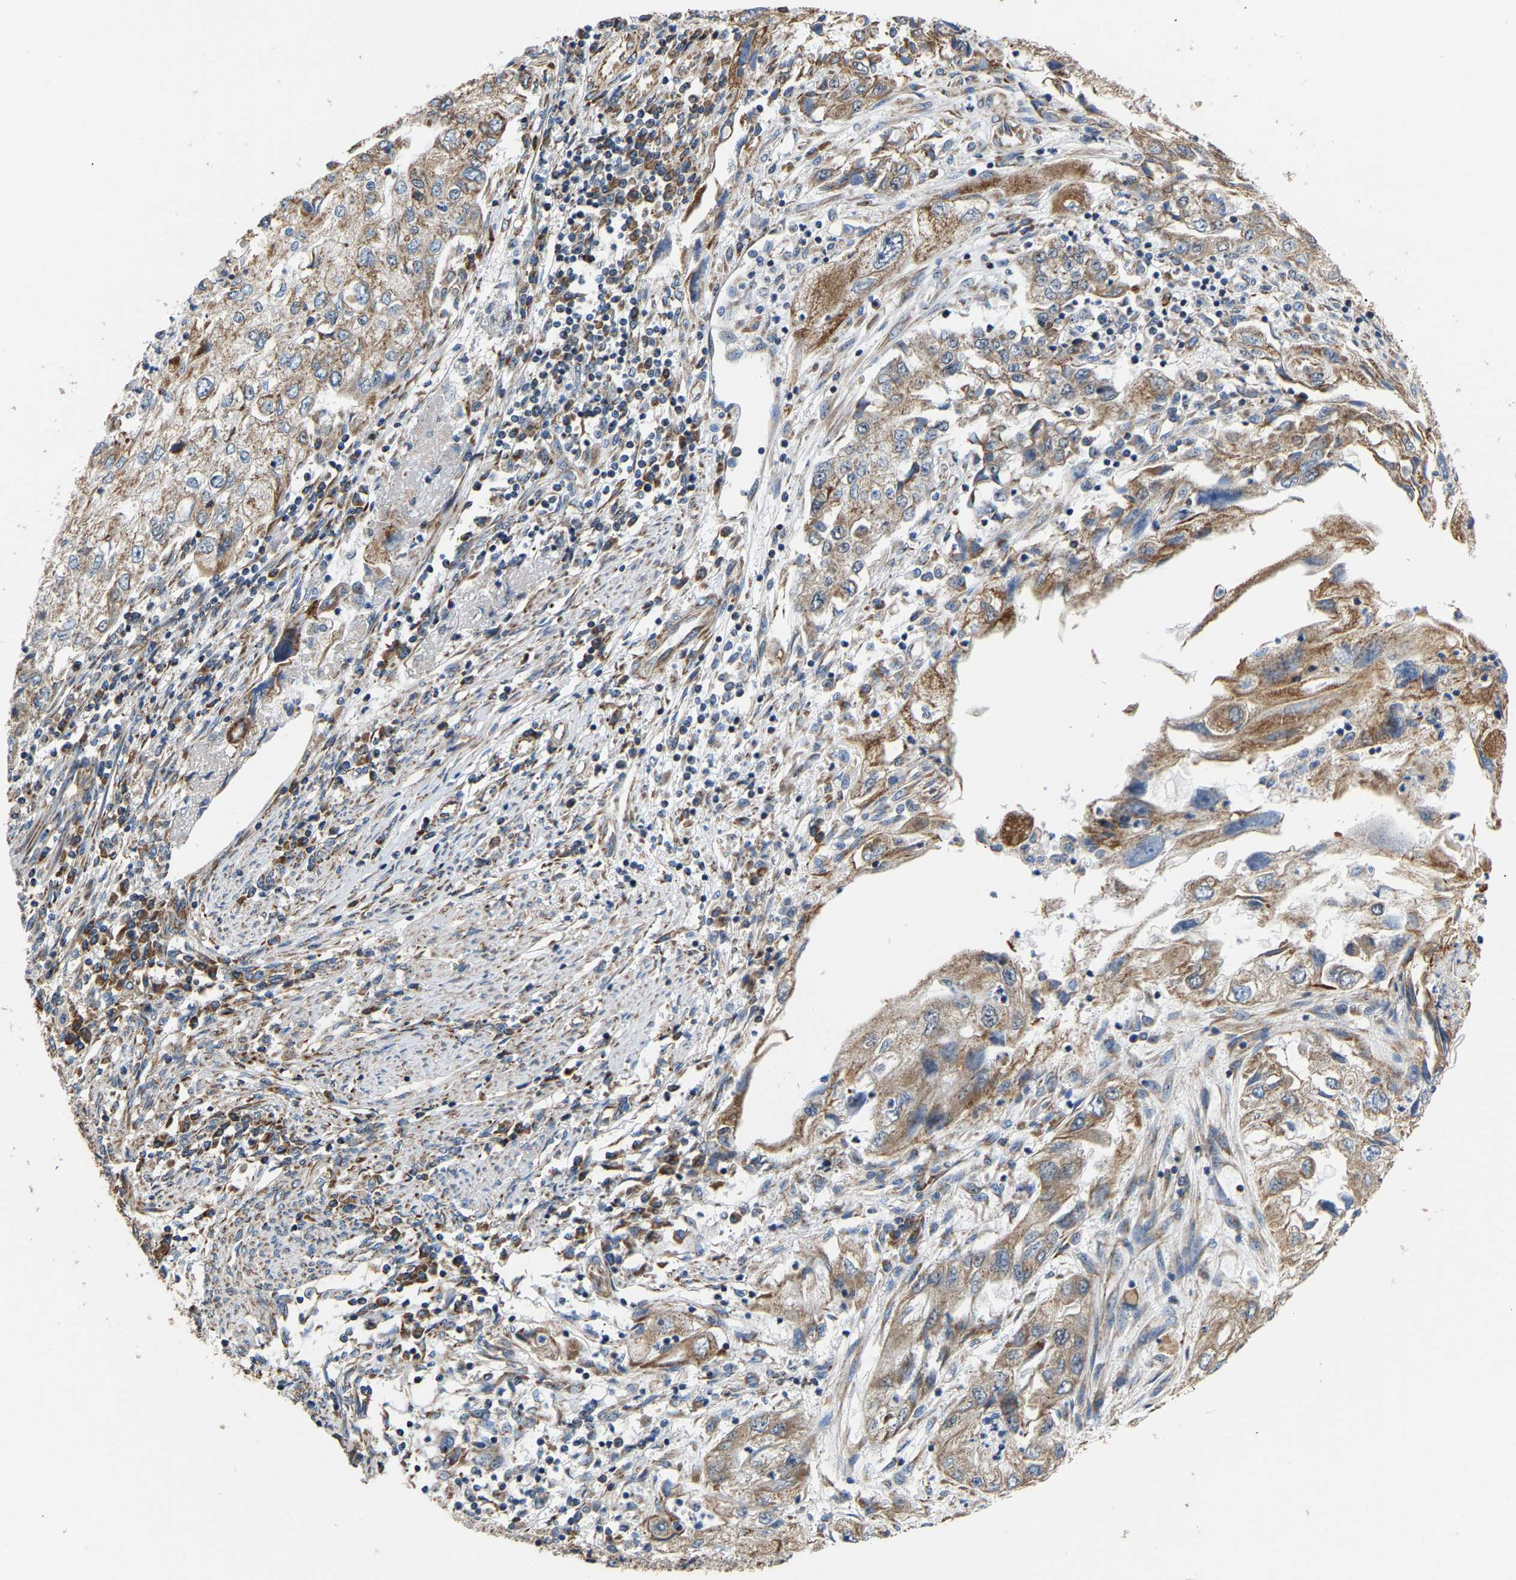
{"staining": {"intensity": "moderate", "quantity": ">75%", "location": "cytoplasmic/membranous"}, "tissue": "endometrial cancer", "cell_type": "Tumor cells", "image_type": "cancer", "snomed": [{"axis": "morphology", "description": "Adenocarcinoma, NOS"}, {"axis": "topography", "description": "Endometrium"}], "caption": "Immunohistochemistry (IHC) of human endometrial cancer (adenocarcinoma) shows medium levels of moderate cytoplasmic/membranous staining in about >75% of tumor cells. (Stains: DAB (3,3'-diaminobenzidine) in brown, nuclei in blue, Microscopy: brightfield microscopy at high magnification).", "gene": "TMEM168", "patient": {"sex": "female", "age": 49}}